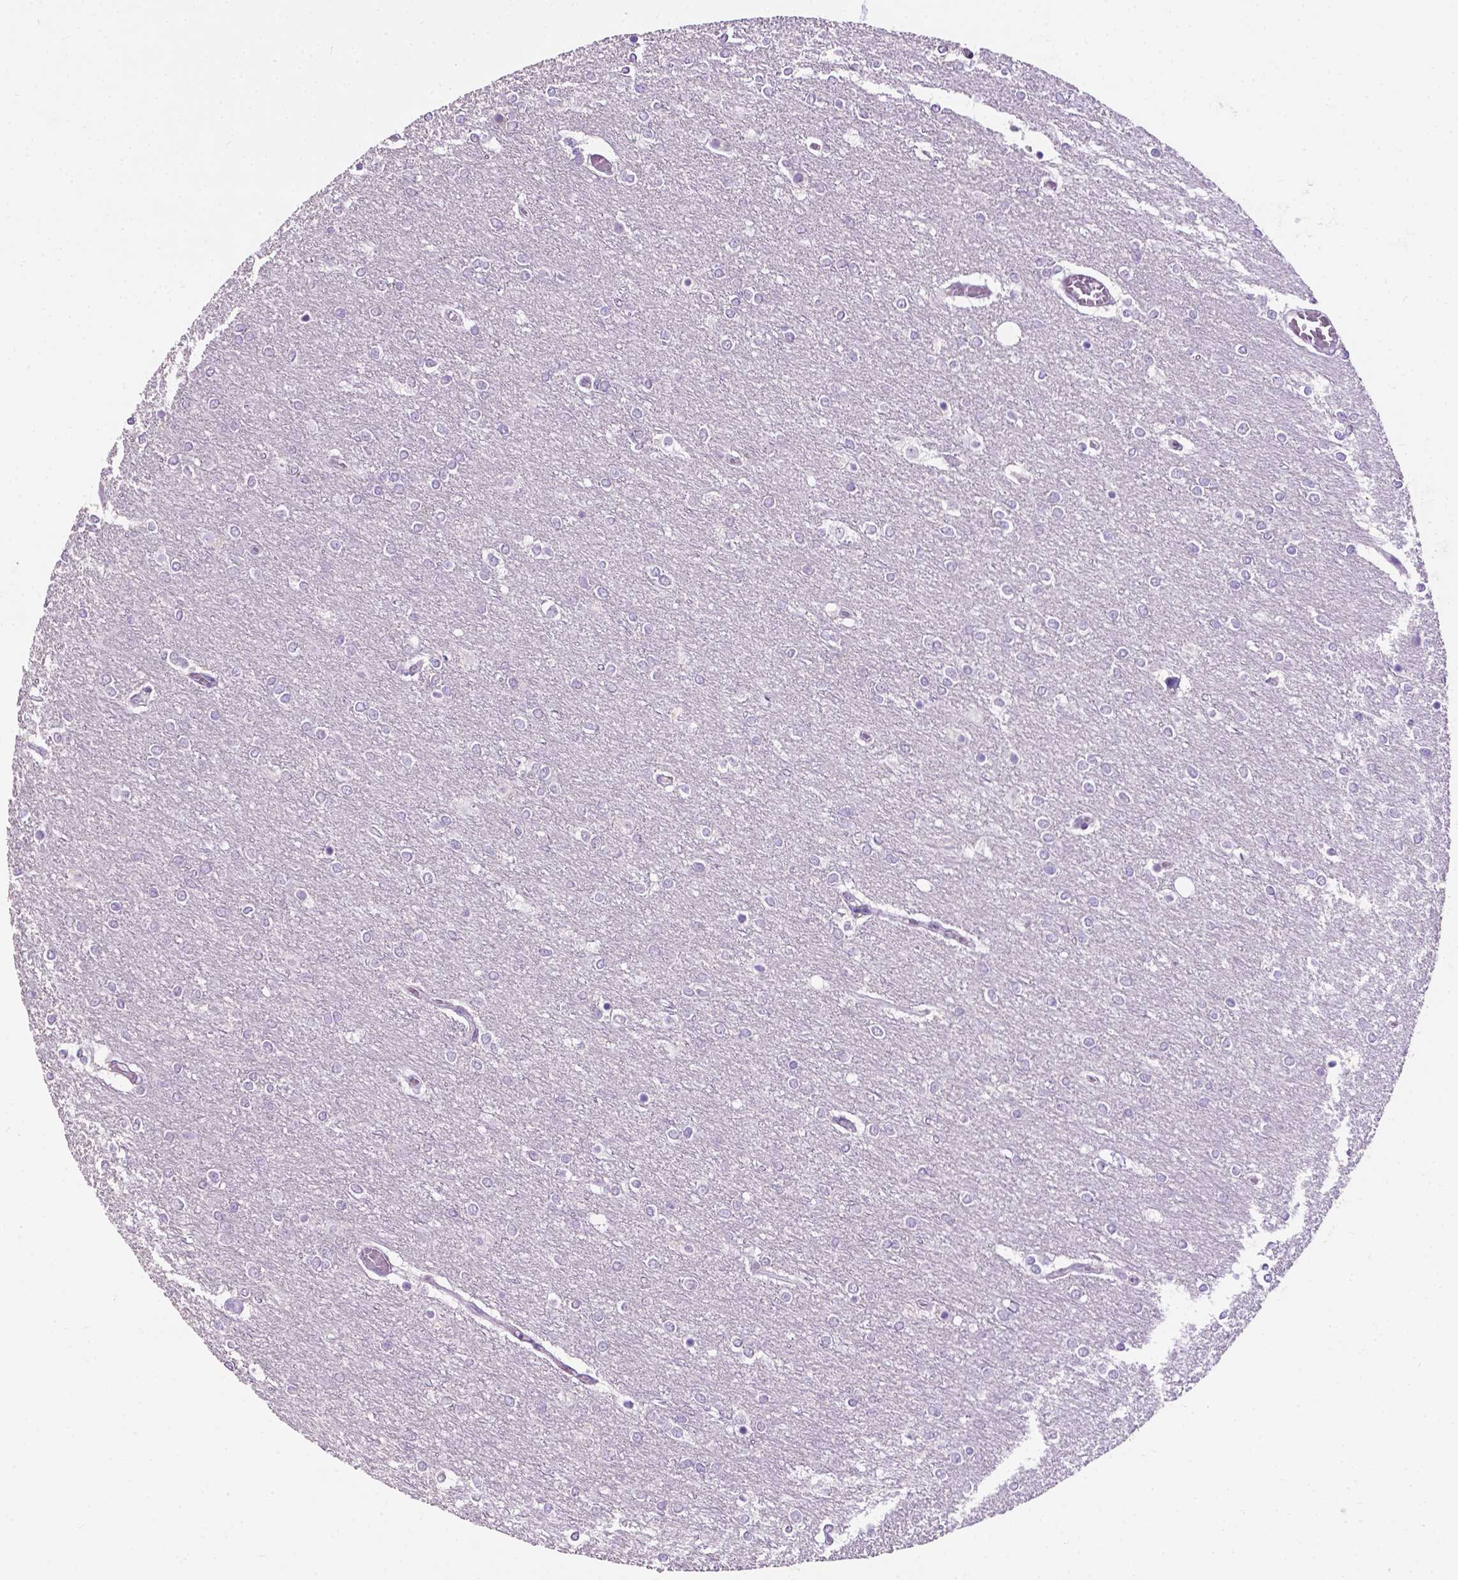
{"staining": {"intensity": "negative", "quantity": "none", "location": "none"}, "tissue": "glioma", "cell_type": "Tumor cells", "image_type": "cancer", "snomed": [{"axis": "morphology", "description": "Glioma, malignant, High grade"}, {"axis": "topography", "description": "Brain"}], "caption": "An image of glioma stained for a protein shows no brown staining in tumor cells.", "gene": "TACSTD2", "patient": {"sex": "female", "age": 61}}